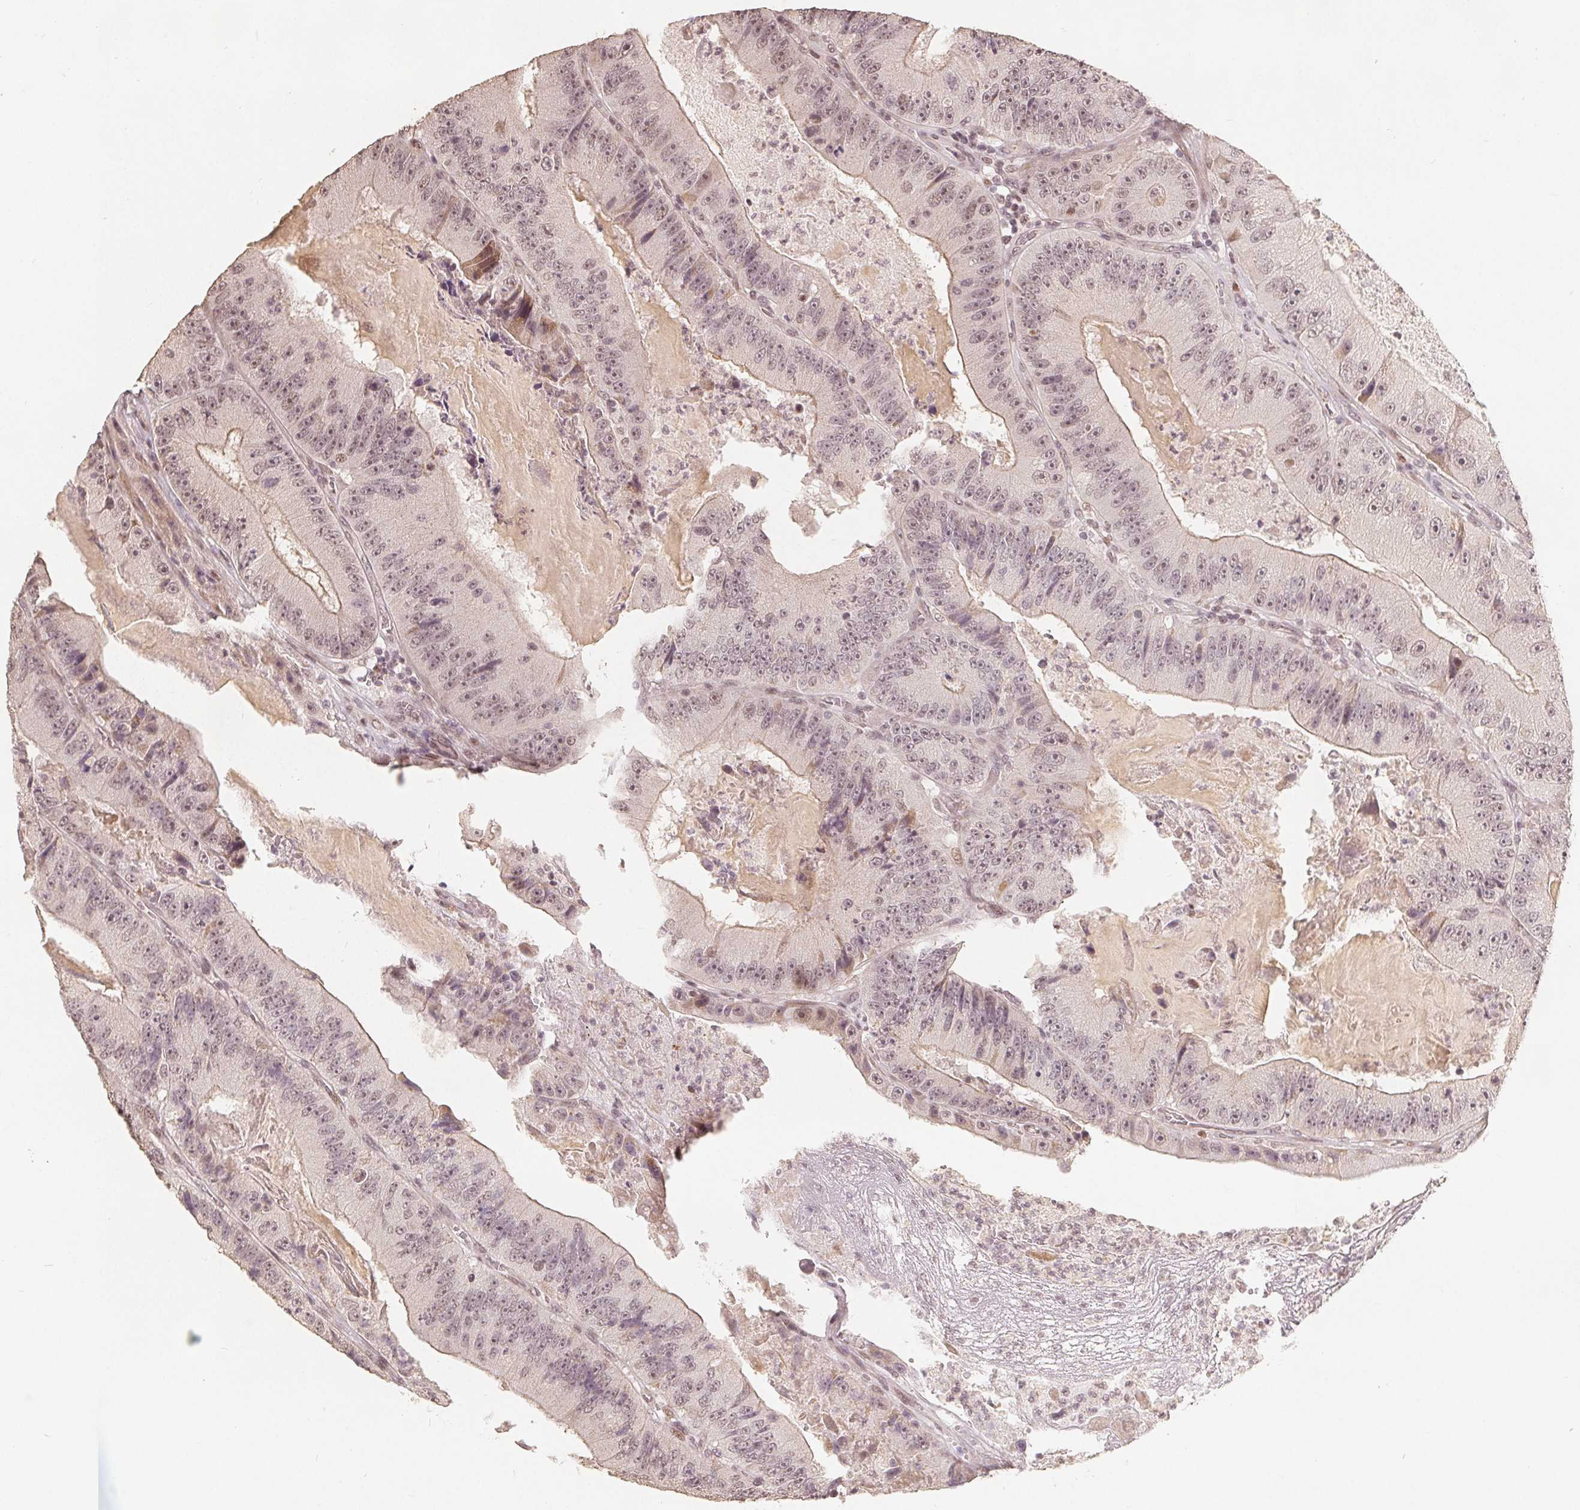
{"staining": {"intensity": "weak", "quantity": "25%-75%", "location": "cytoplasmic/membranous,nuclear"}, "tissue": "colorectal cancer", "cell_type": "Tumor cells", "image_type": "cancer", "snomed": [{"axis": "morphology", "description": "Adenocarcinoma, NOS"}, {"axis": "topography", "description": "Colon"}], "caption": "Protein expression by immunohistochemistry displays weak cytoplasmic/membranous and nuclear expression in approximately 25%-75% of tumor cells in colorectal adenocarcinoma. The staining is performed using DAB (3,3'-diaminobenzidine) brown chromogen to label protein expression. The nuclei are counter-stained blue using hematoxylin.", "gene": "CCDC138", "patient": {"sex": "female", "age": 86}}